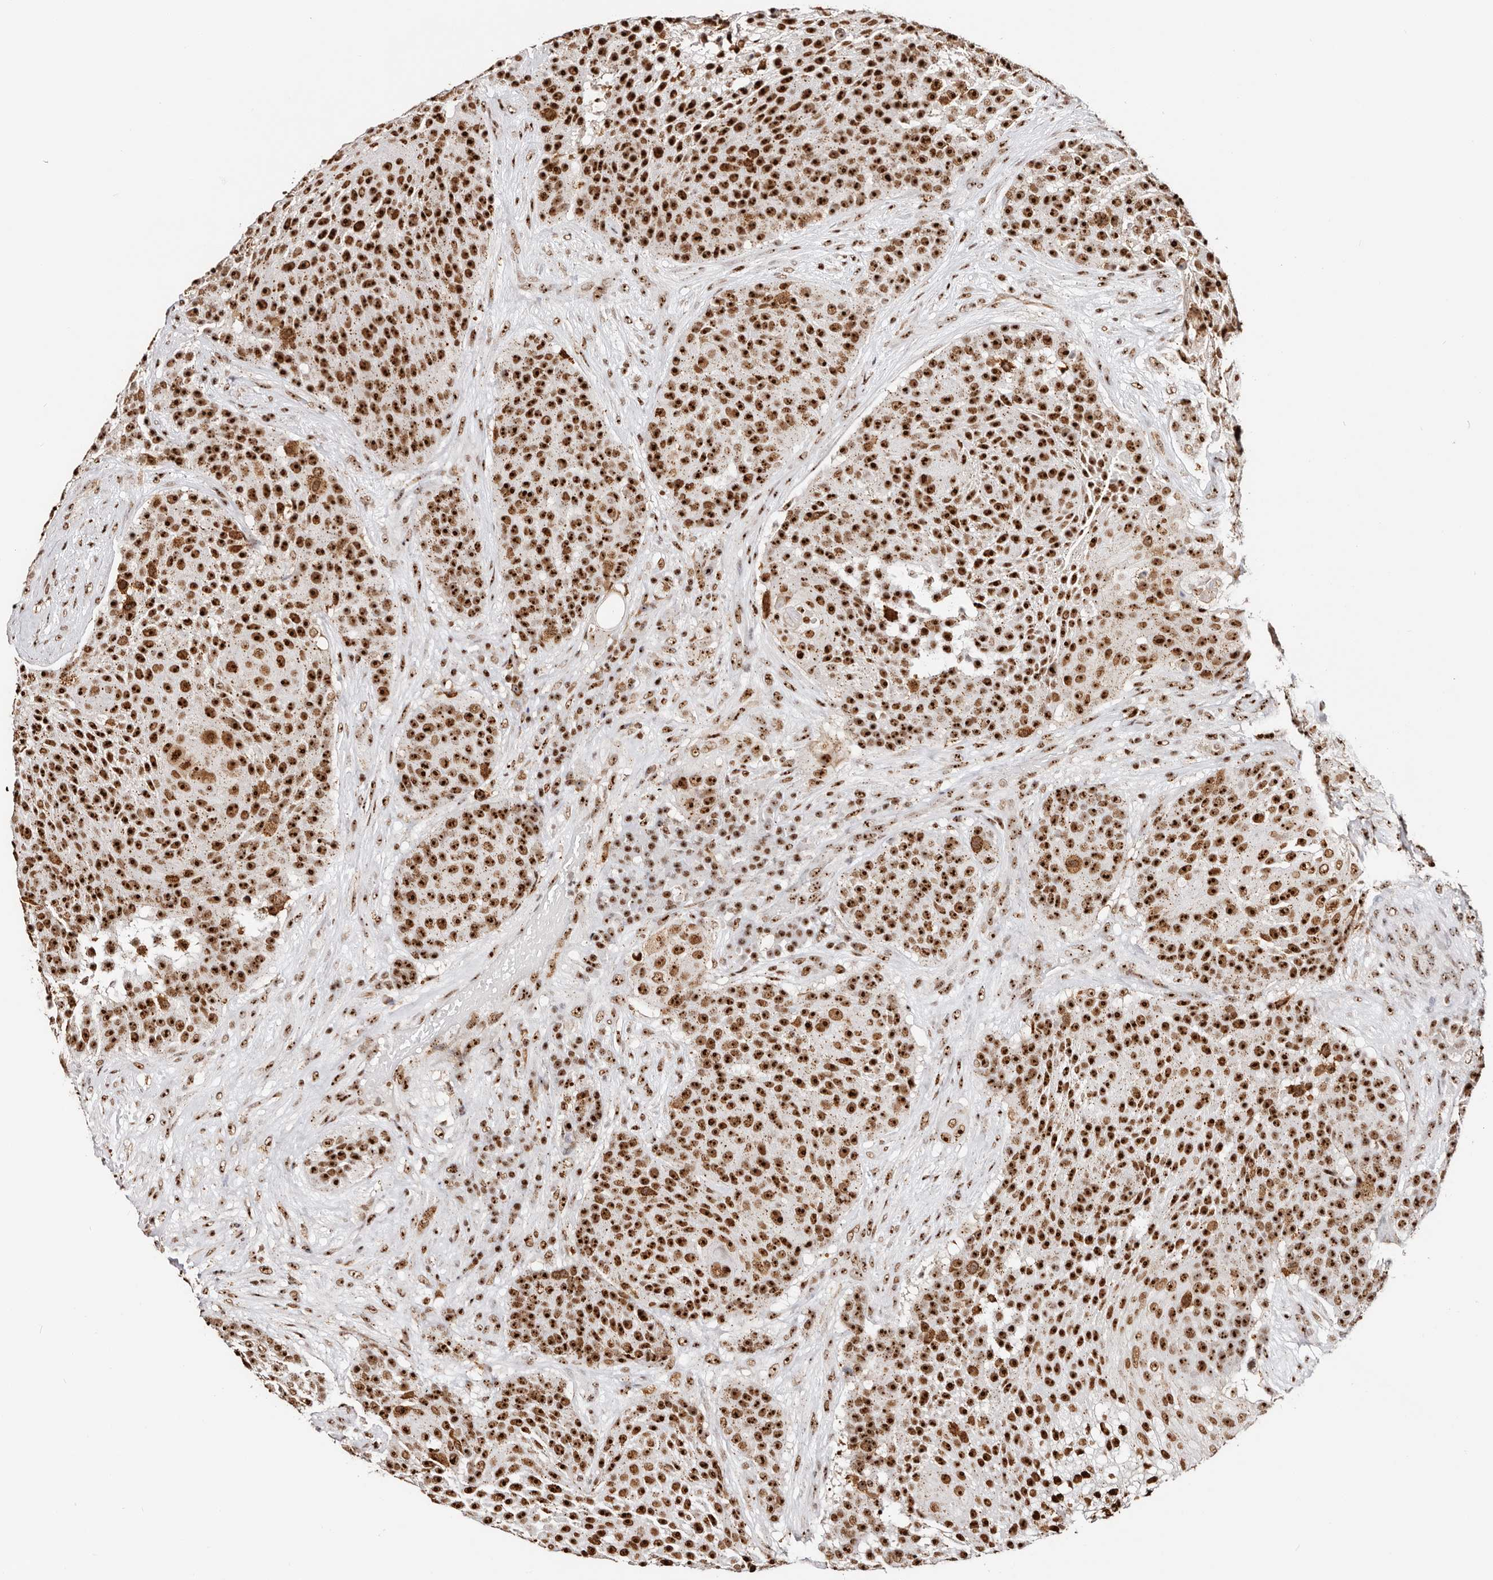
{"staining": {"intensity": "strong", "quantity": ">75%", "location": "cytoplasmic/membranous,nuclear"}, "tissue": "urothelial cancer", "cell_type": "Tumor cells", "image_type": "cancer", "snomed": [{"axis": "morphology", "description": "Urothelial carcinoma, High grade"}, {"axis": "topography", "description": "Urinary bladder"}], "caption": "Immunohistochemical staining of high-grade urothelial carcinoma reveals high levels of strong cytoplasmic/membranous and nuclear protein expression in approximately >75% of tumor cells. (DAB (3,3'-diaminobenzidine) = brown stain, brightfield microscopy at high magnification).", "gene": "IQGAP3", "patient": {"sex": "female", "age": 63}}